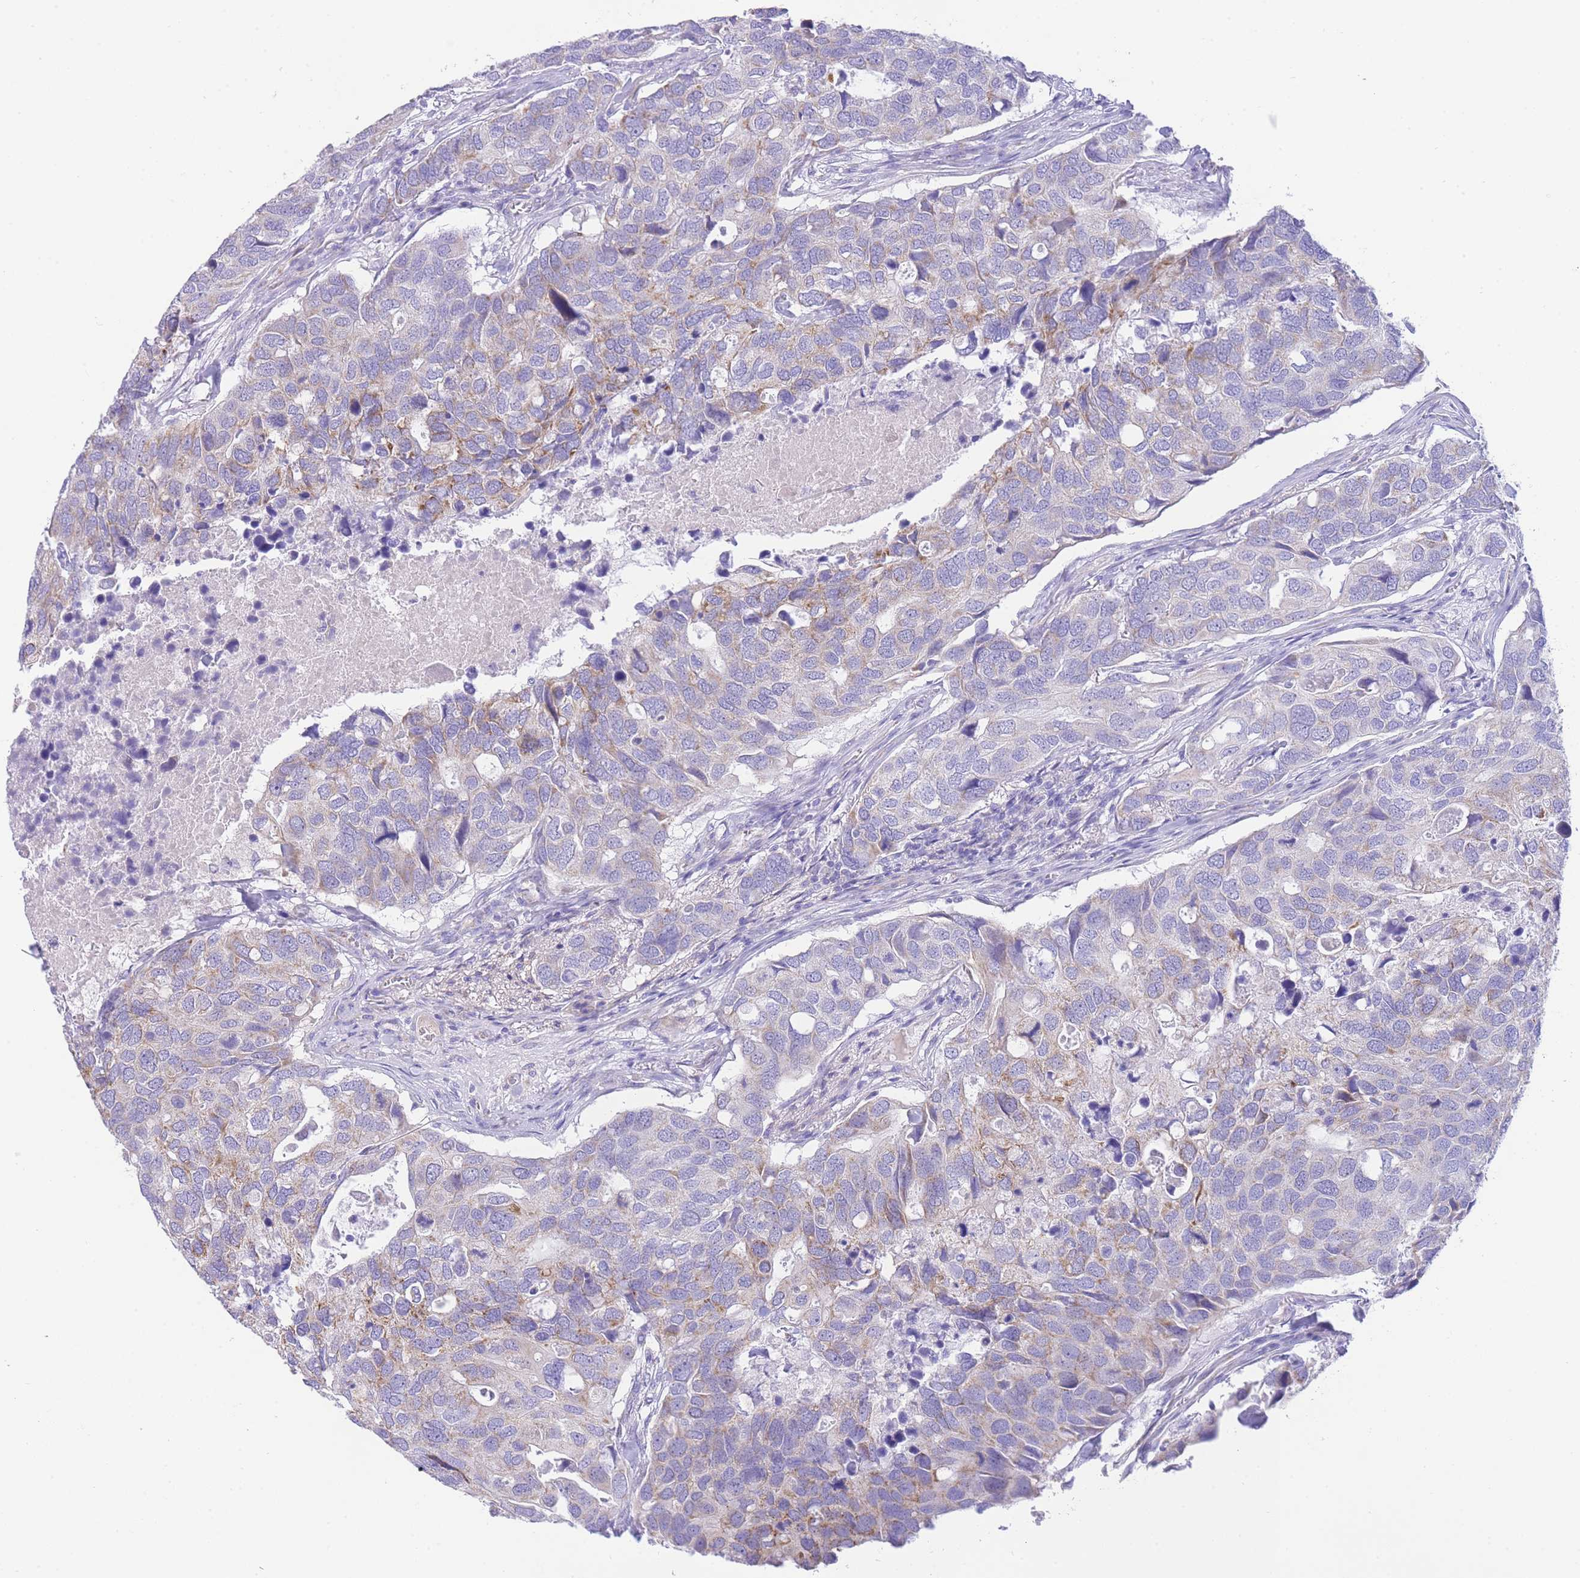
{"staining": {"intensity": "weak", "quantity": "<25%", "location": "cytoplasmic/membranous"}, "tissue": "breast cancer", "cell_type": "Tumor cells", "image_type": "cancer", "snomed": [{"axis": "morphology", "description": "Duct carcinoma"}, {"axis": "topography", "description": "Breast"}], "caption": "The histopathology image shows no staining of tumor cells in breast cancer.", "gene": "ACSM4", "patient": {"sex": "female", "age": 83}}